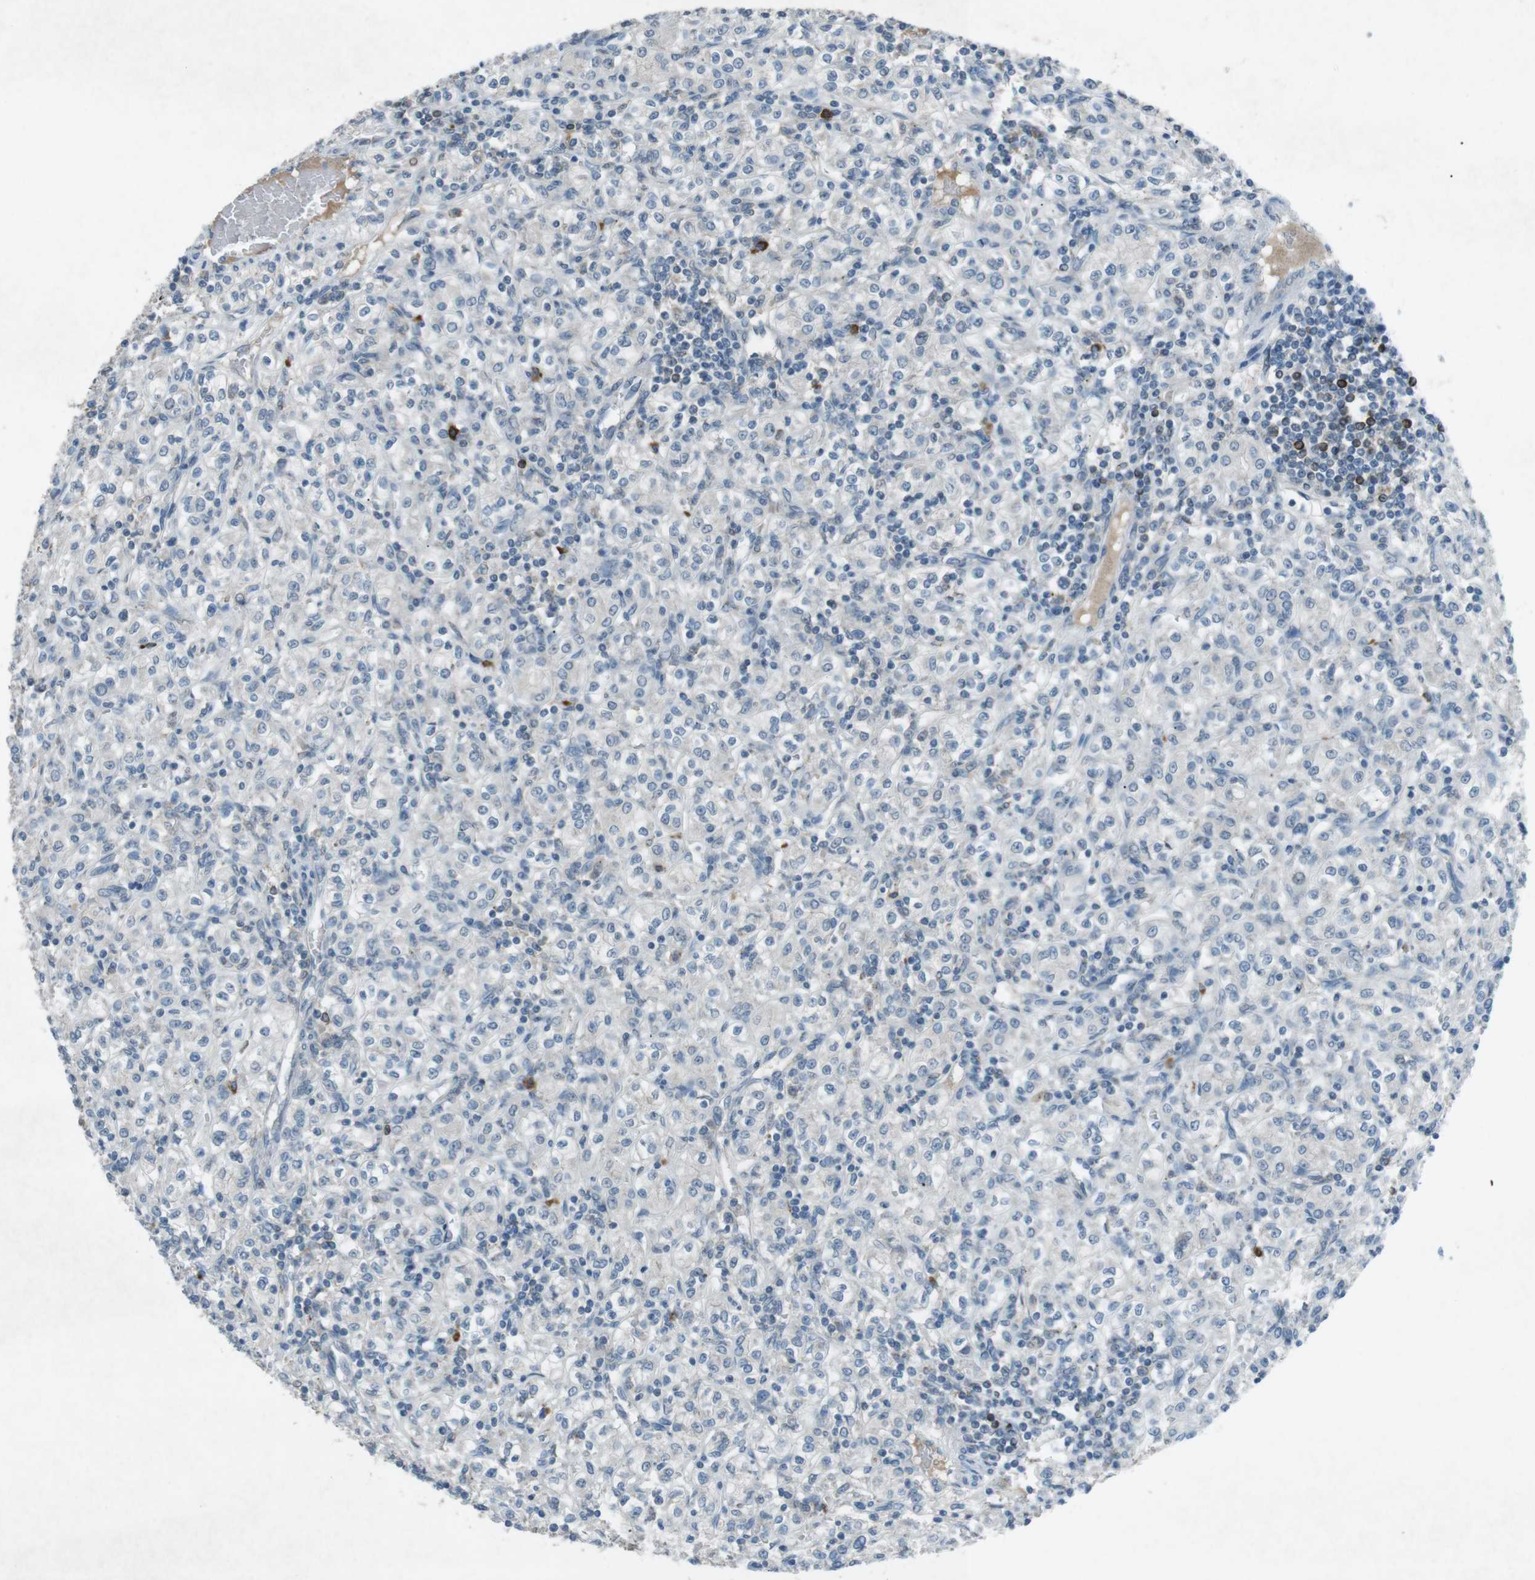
{"staining": {"intensity": "negative", "quantity": "none", "location": "none"}, "tissue": "renal cancer", "cell_type": "Tumor cells", "image_type": "cancer", "snomed": [{"axis": "morphology", "description": "Adenocarcinoma, NOS"}, {"axis": "topography", "description": "Kidney"}], "caption": "Tumor cells are negative for brown protein staining in renal adenocarcinoma.", "gene": "FCRLA", "patient": {"sex": "male", "age": 77}}